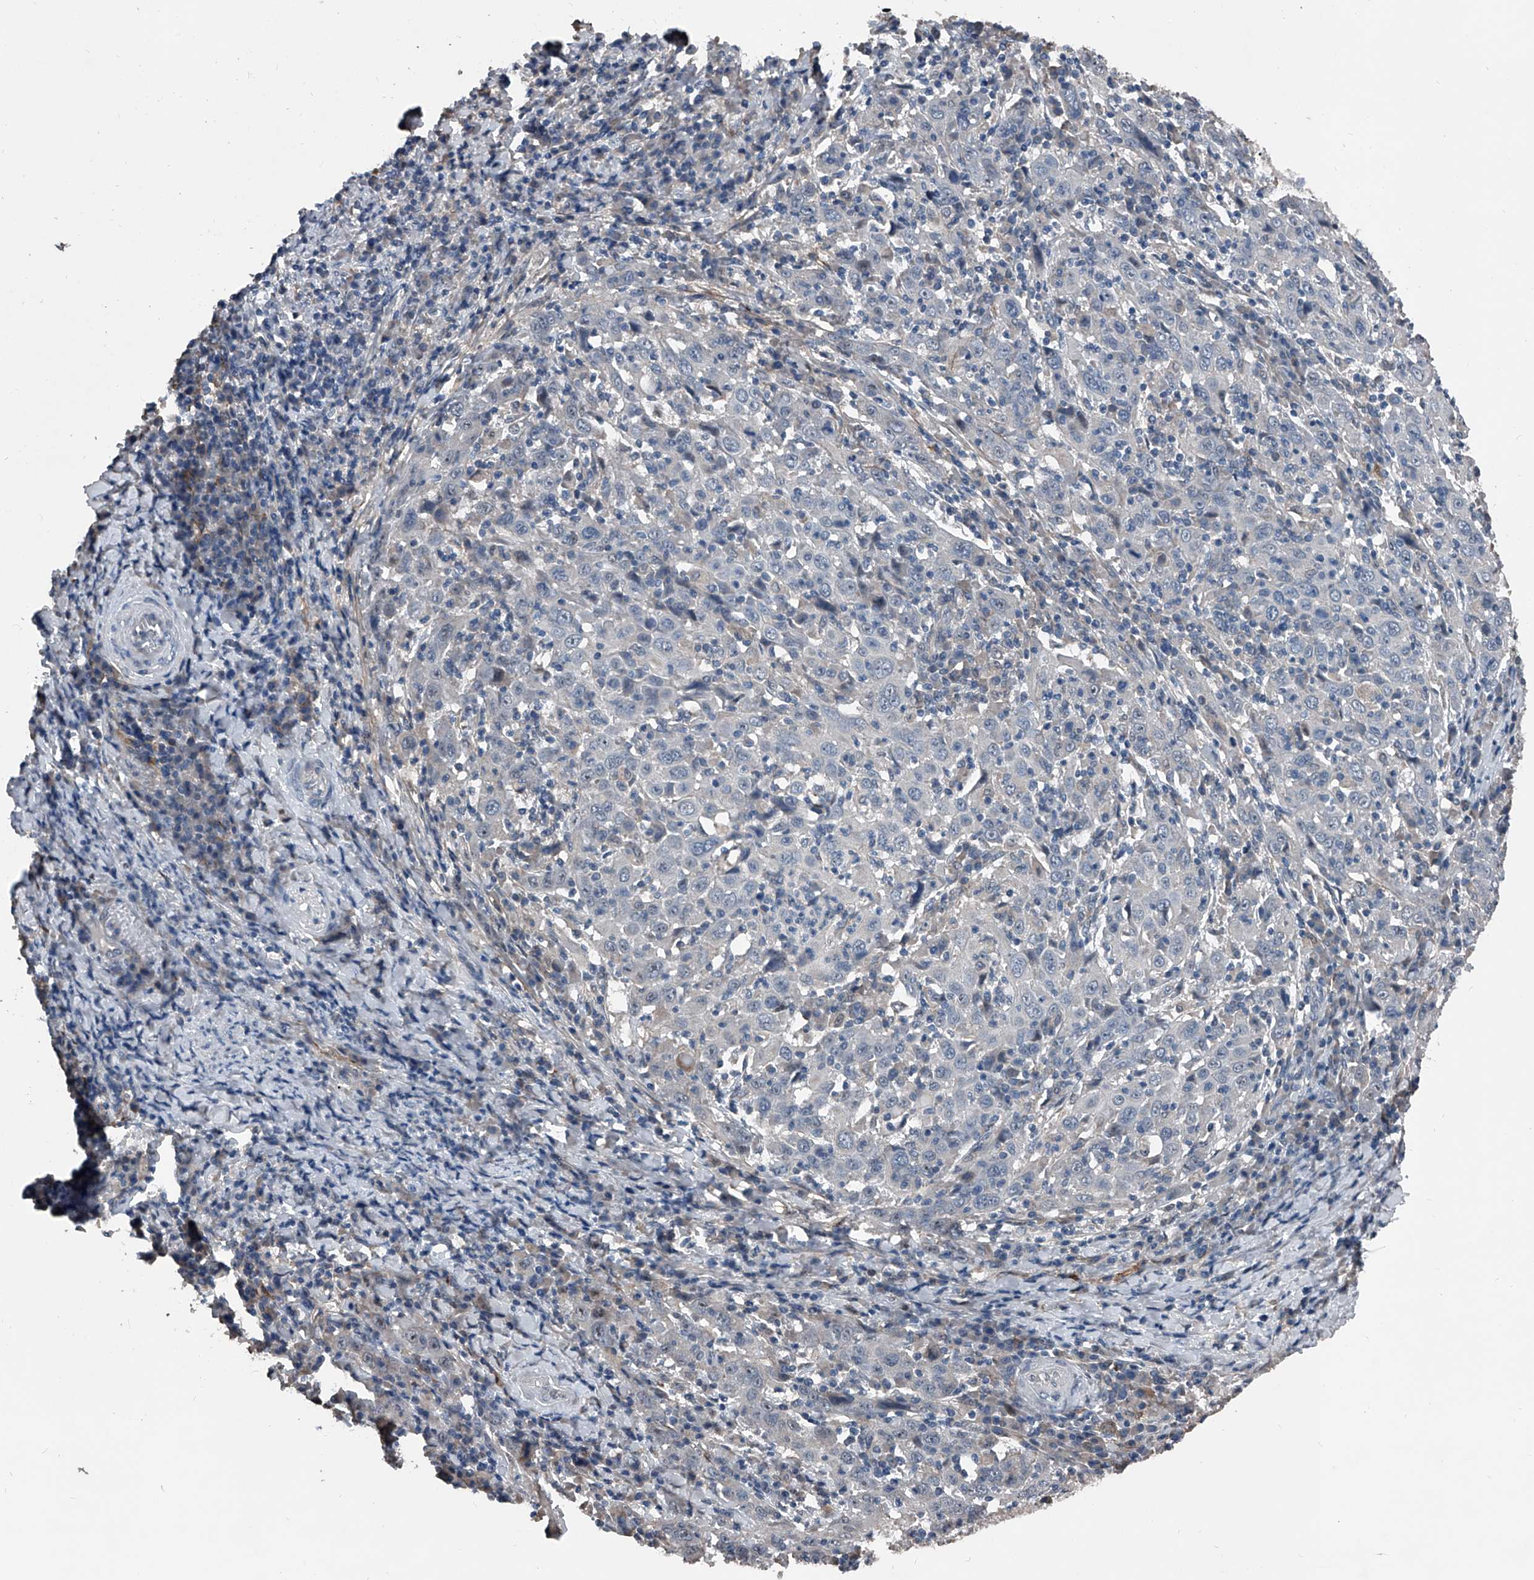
{"staining": {"intensity": "negative", "quantity": "none", "location": "none"}, "tissue": "cervical cancer", "cell_type": "Tumor cells", "image_type": "cancer", "snomed": [{"axis": "morphology", "description": "Squamous cell carcinoma, NOS"}, {"axis": "topography", "description": "Cervix"}], "caption": "Immunohistochemistry of human squamous cell carcinoma (cervical) displays no positivity in tumor cells.", "gene": "PHACTR1", "patient": {"sex": "female", "age": 46}}